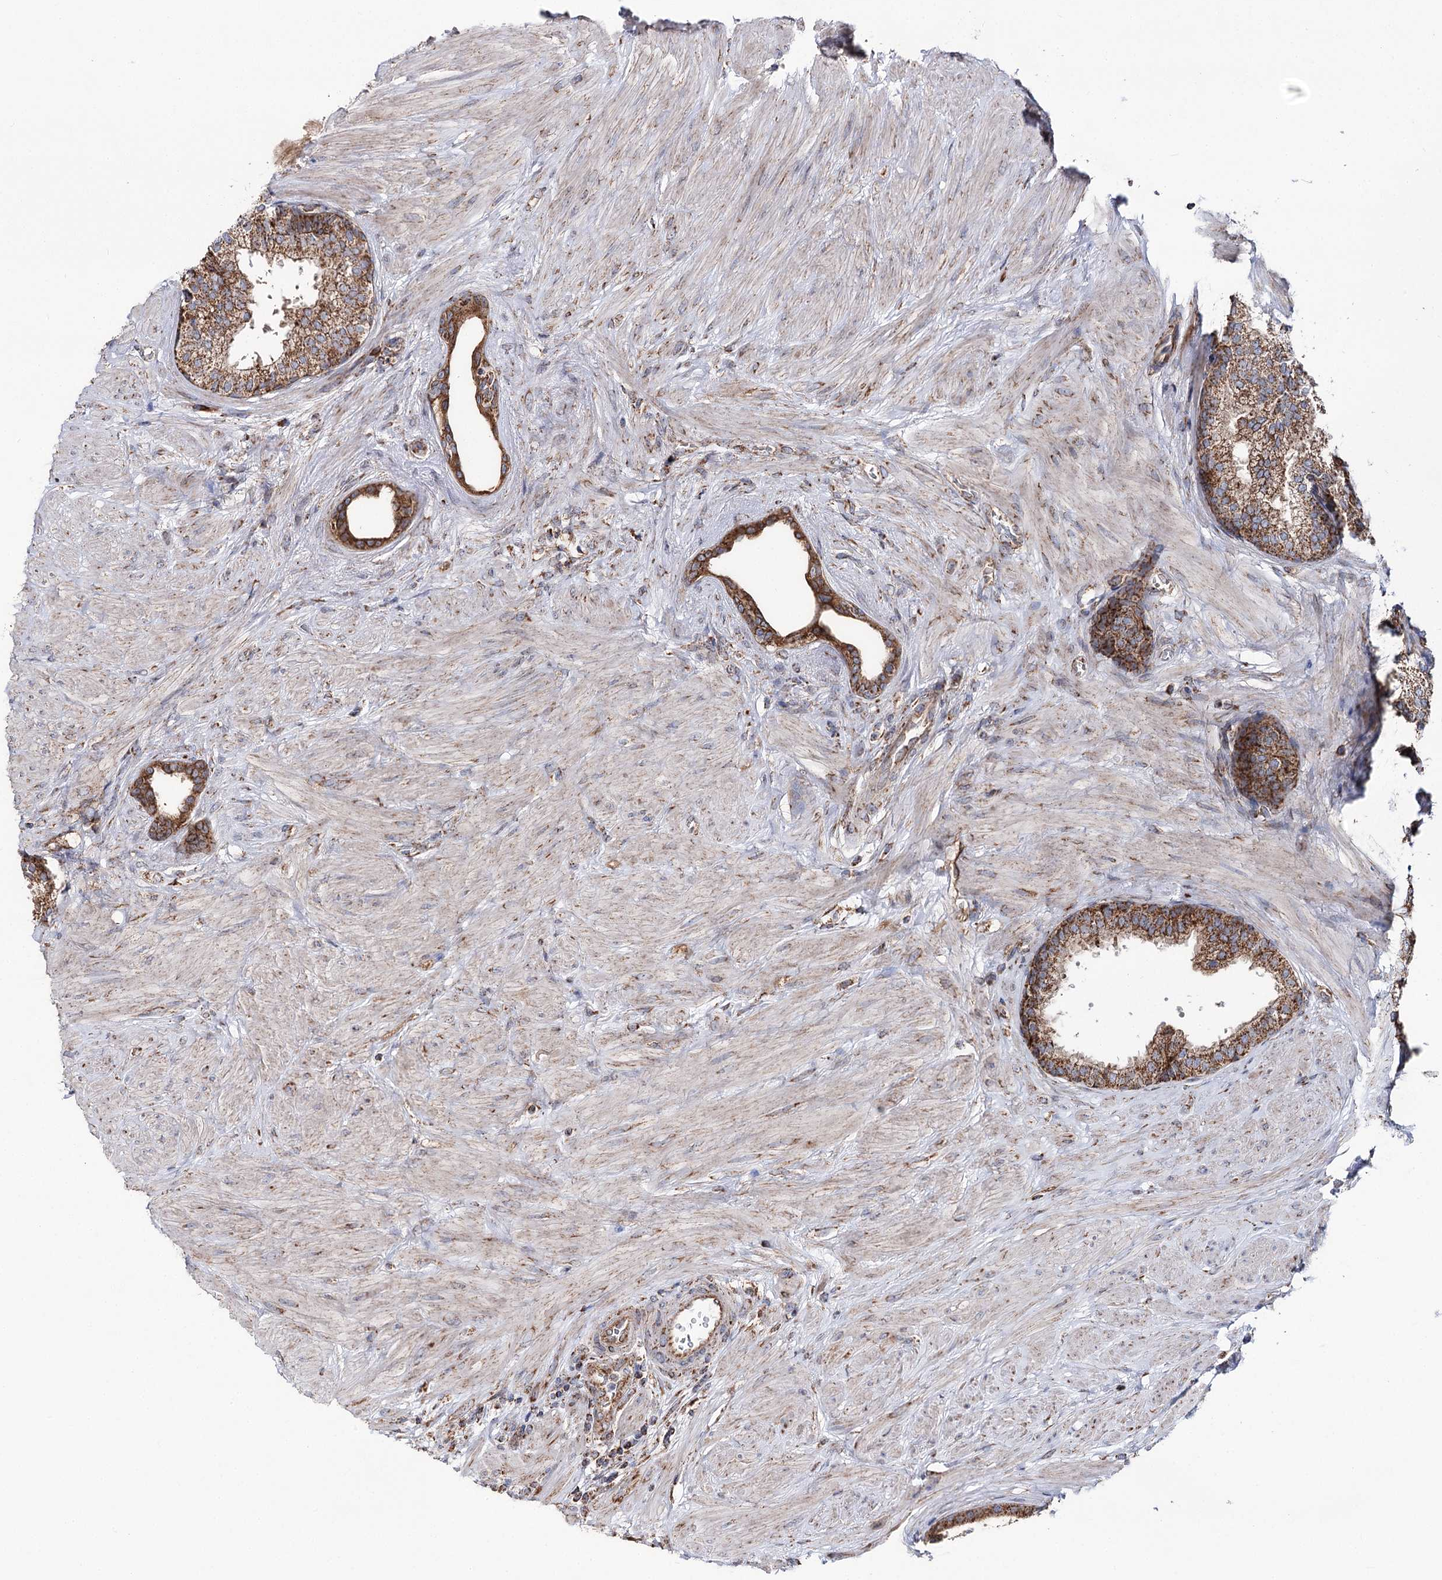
{"staining": {"intensity": "moderate", "quantity": ">75%", "location": "cytoplasmic/membranous"}, "tissue": "prostate", "cell_type": "Glandular cells", "image_type": "normal", "snomed": [{"axis": "morphology", "description": "Normal tissue, NOS"}, {"axis": "topography", "description": "Prostate"}], "caption": "Protein staining of normal prostate displays moderate cytoplasmic/membranous staining in approximately >75% of glandular cells. Nuclei are stained in blue.", "gene": "MSANTD2", "patient": {"sex": "male", "age": 48}}